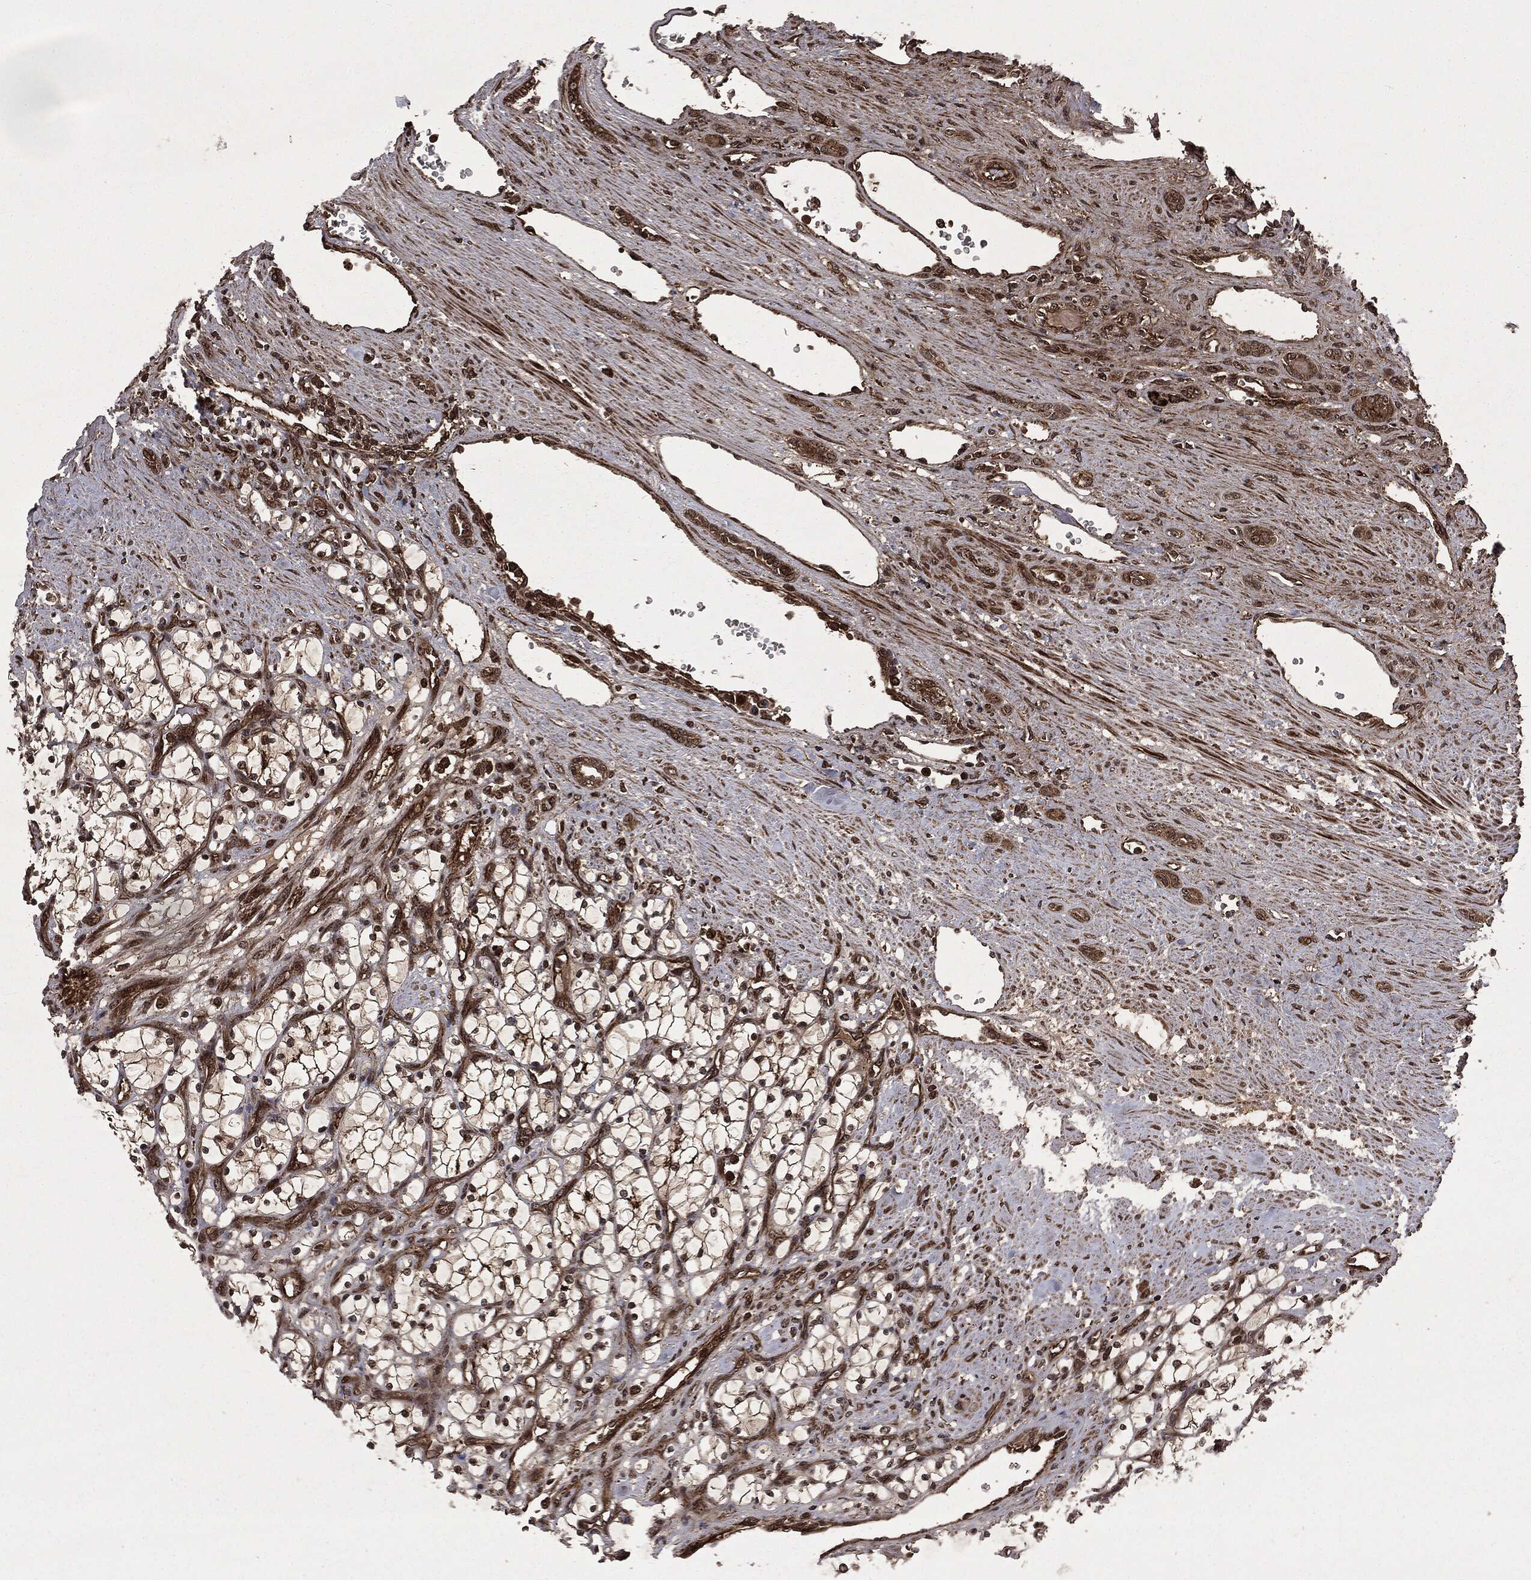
{"staining": {"intensity": "strong", "quantity": ">75%", "location": "cytoplasmic/membranous,nuclear"}, "tissue": "renal cancer", "cell_type": "Tumor cells", "image_type": "cancer", "snomed": [{"axis": "morphology", "description": "Adenocarcinoma, NOS"}, {"axis": "topography", "description": "Kidney"}], "caption": "Human renal adenocarcinoma stained with a brown dye shows strong cytoplasmic/membranous and nuclear positive staining in about >75% of tumor cells.", "gene": "CARD6", "patient": {"sex": "female", "age": 69}}